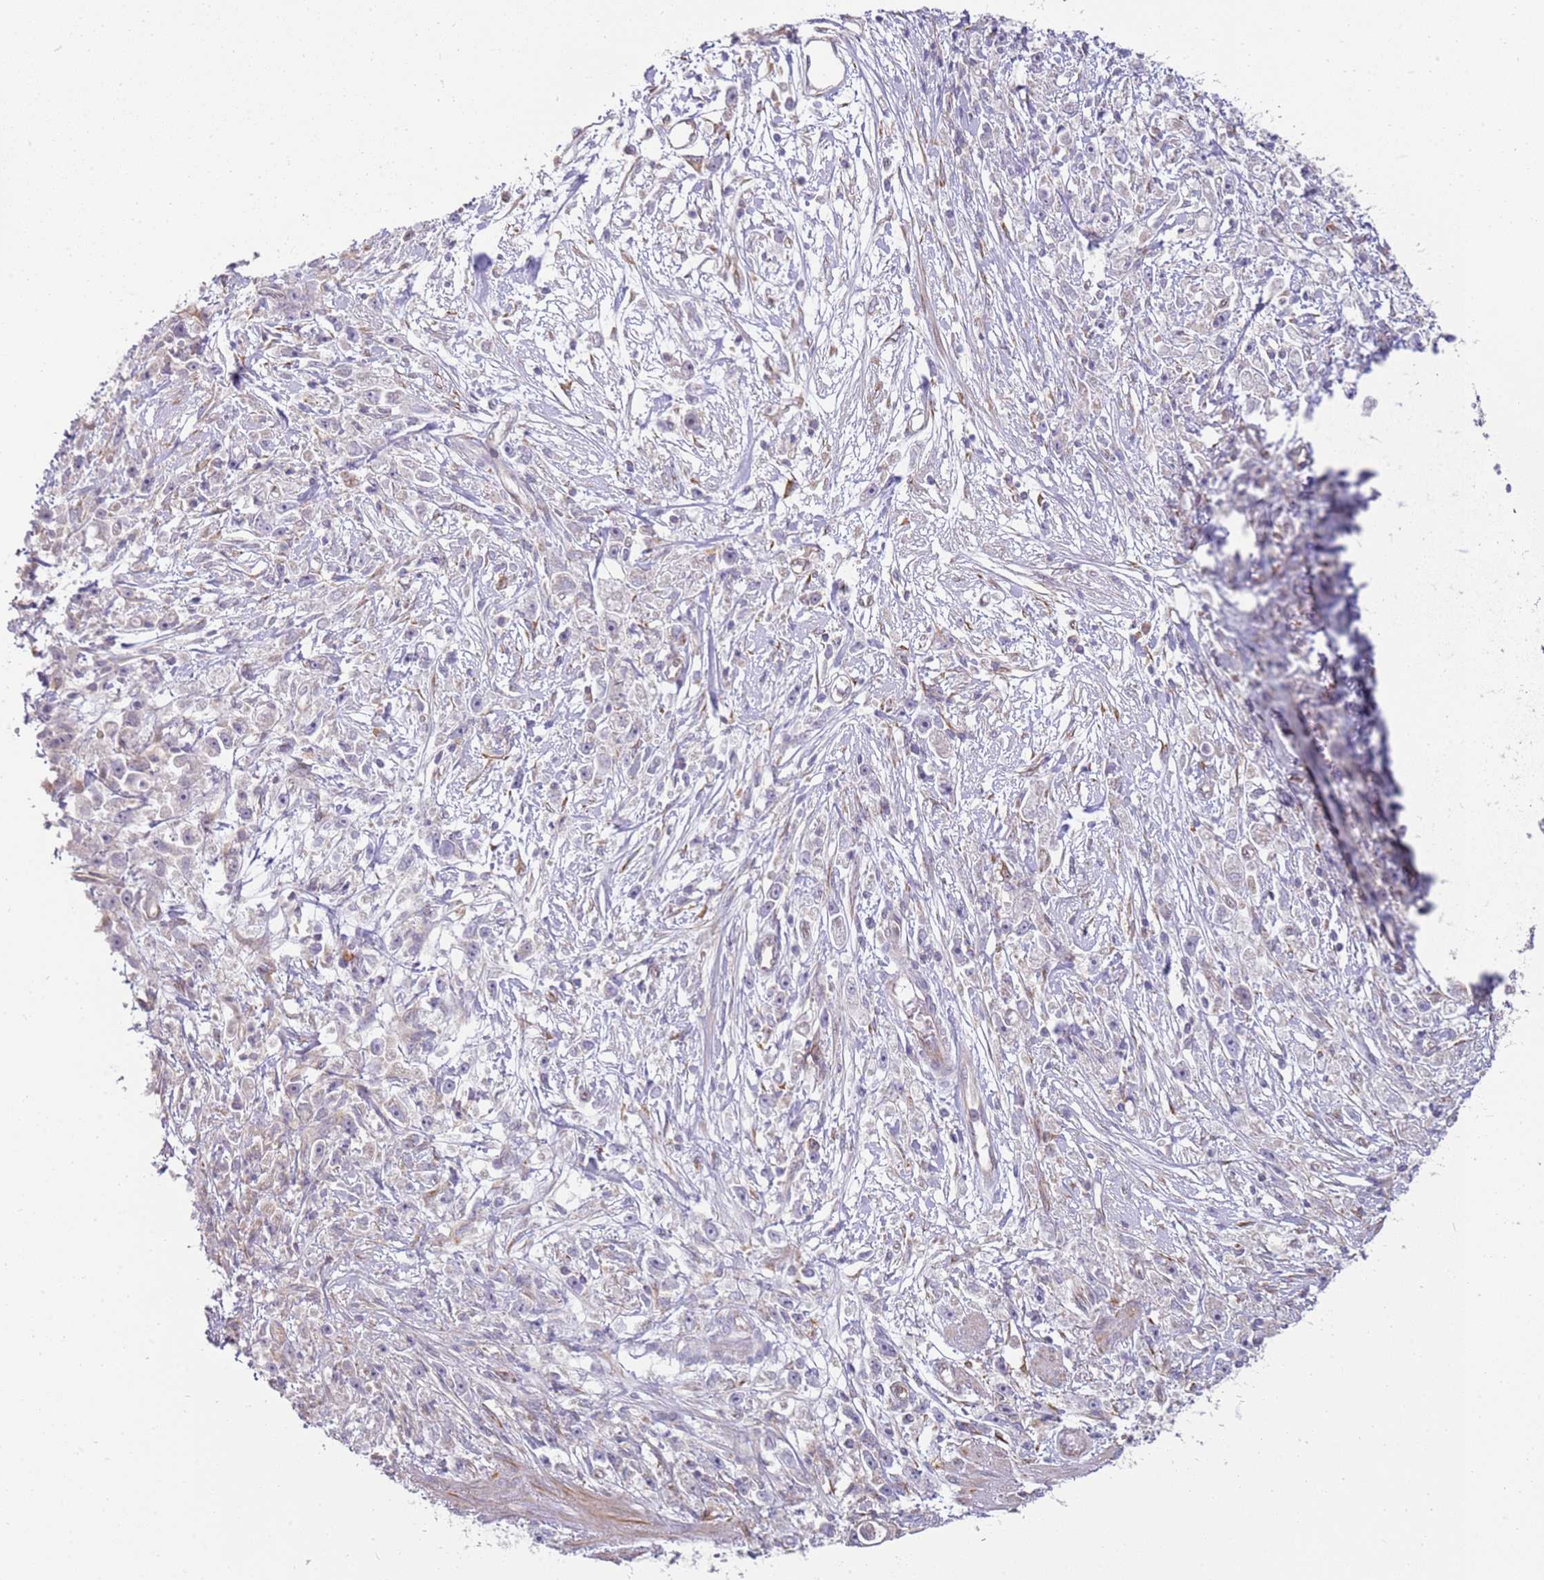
{"staining": {"intensity": "negative", "quantity": "none", "location": "none"}, "tissue": "stomach cancer", "cell_type": "Tumor cells", "image_type": "cancer", "snomed": [{"axis": "morphology", "description": "Adenocarcinoma, NOS"}, {"axis": "topography", "description": "Stomach"}], "caption": "An immunohistochemistry image of adenocarcinoma (stomach) is shown. There is no staining in tumor cells of adenocarcinoma (stomach).", "gene": "GRAP", "patient": {"sex": "female", "age": 59}}